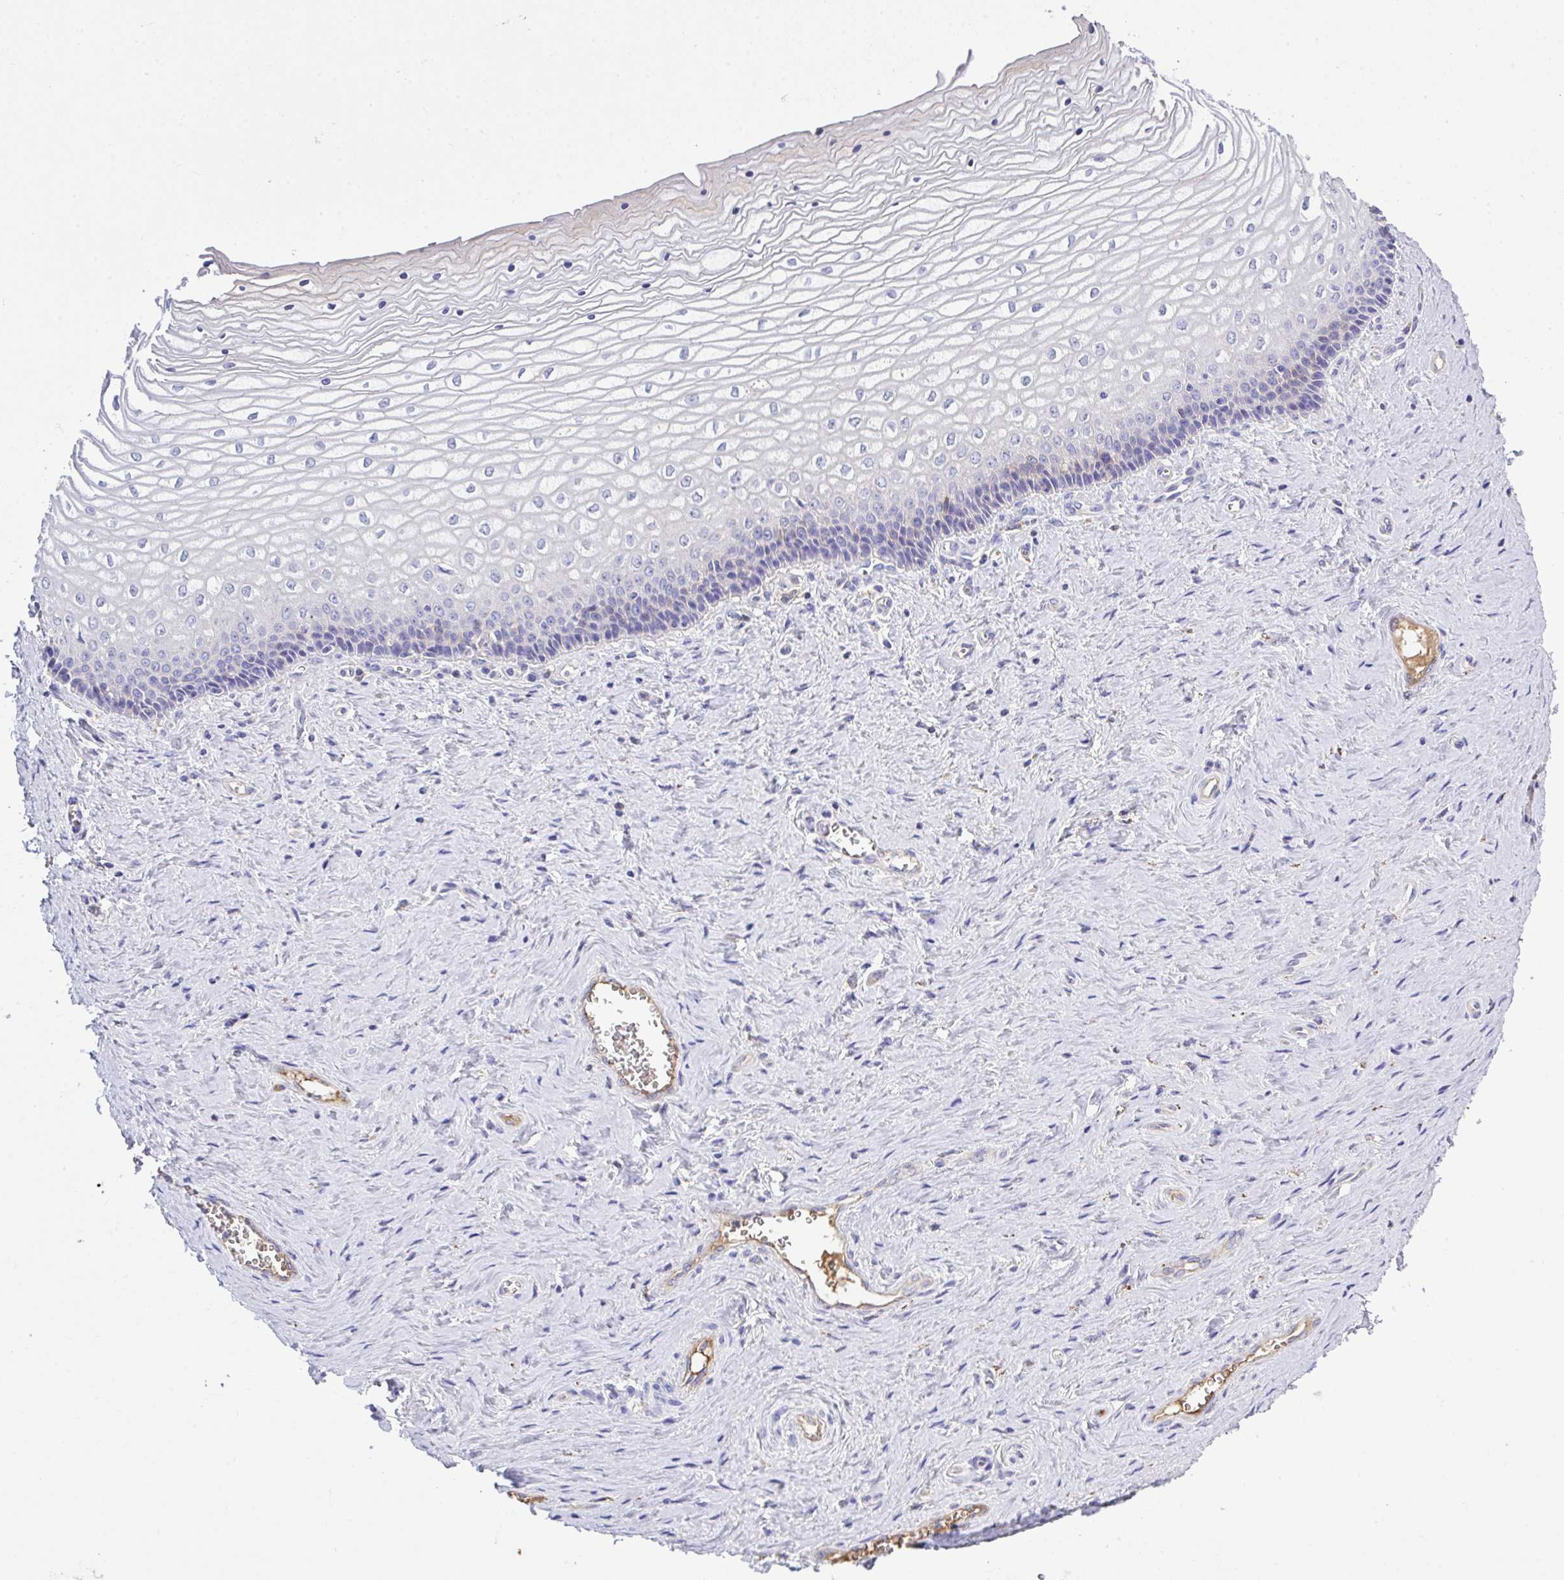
{"staining": {"intensity": "strong", "quantity": "<25%", "location": "cytoplasmic/membranous"}, "tissue": "vagina", "cell_type": "Squamous epithelial cells", "image_type": "normal", "snomed": [{"axis": "morphology", "description": "Normal tissue, NOS"}, {"axis": "topography", "description": "Vagina"}], "caption": "Vagina was stained to show a protein in brown. There is medium levels of strong cytoplasmic/membranous staining in about <25% of squamous epithelial cells. The staining is performed using DAB brown chromogen to label protein expression. The nuclei are counter-stained blue using hematoxylin.", "gene": "ZNF813", "patient": {"sex": "female", "age": 45}}